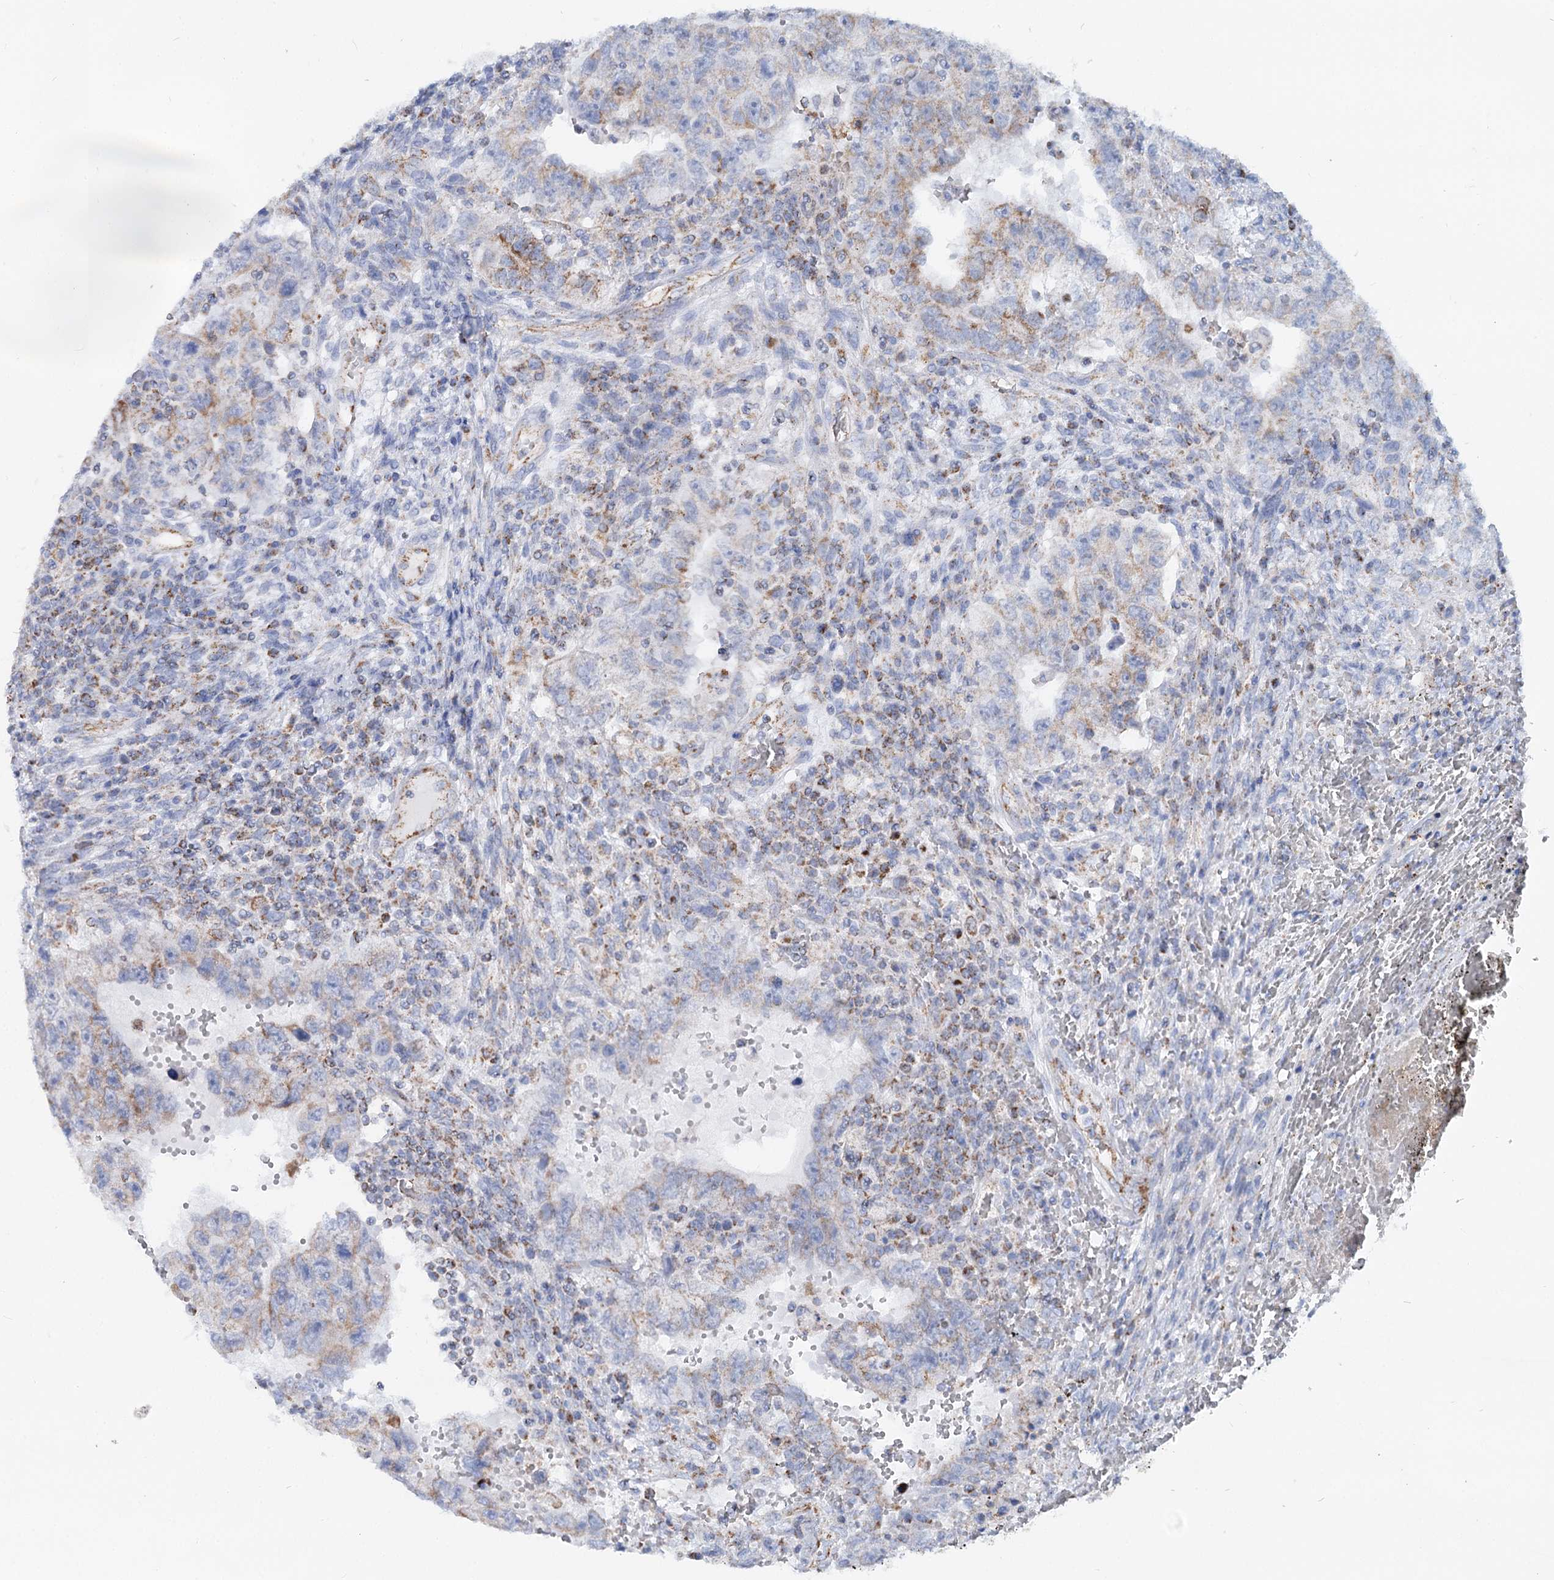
{"staining": {"intensity": "moderate", "quantity": "<25%", "location": "cytoplasmic/membranous"}, "tissue": "testis cancer", "cell_type": "Tumor cells", "image_type": "cancer", "snomed": [{"axis": "morphology", "description": "Carcinoma, Embryonal, NOS"}, {"axis": "topography", "description": "Testis"}], "caption": "Immunohistochemistry of human embryonal carcinoma (testis) demonstrates low levels of moderate cytoplasmic/membranous staining in approximately <25% of tumor cells.", "gene": "MCCC2", "patient": {"sex": "male", "age": 26}}